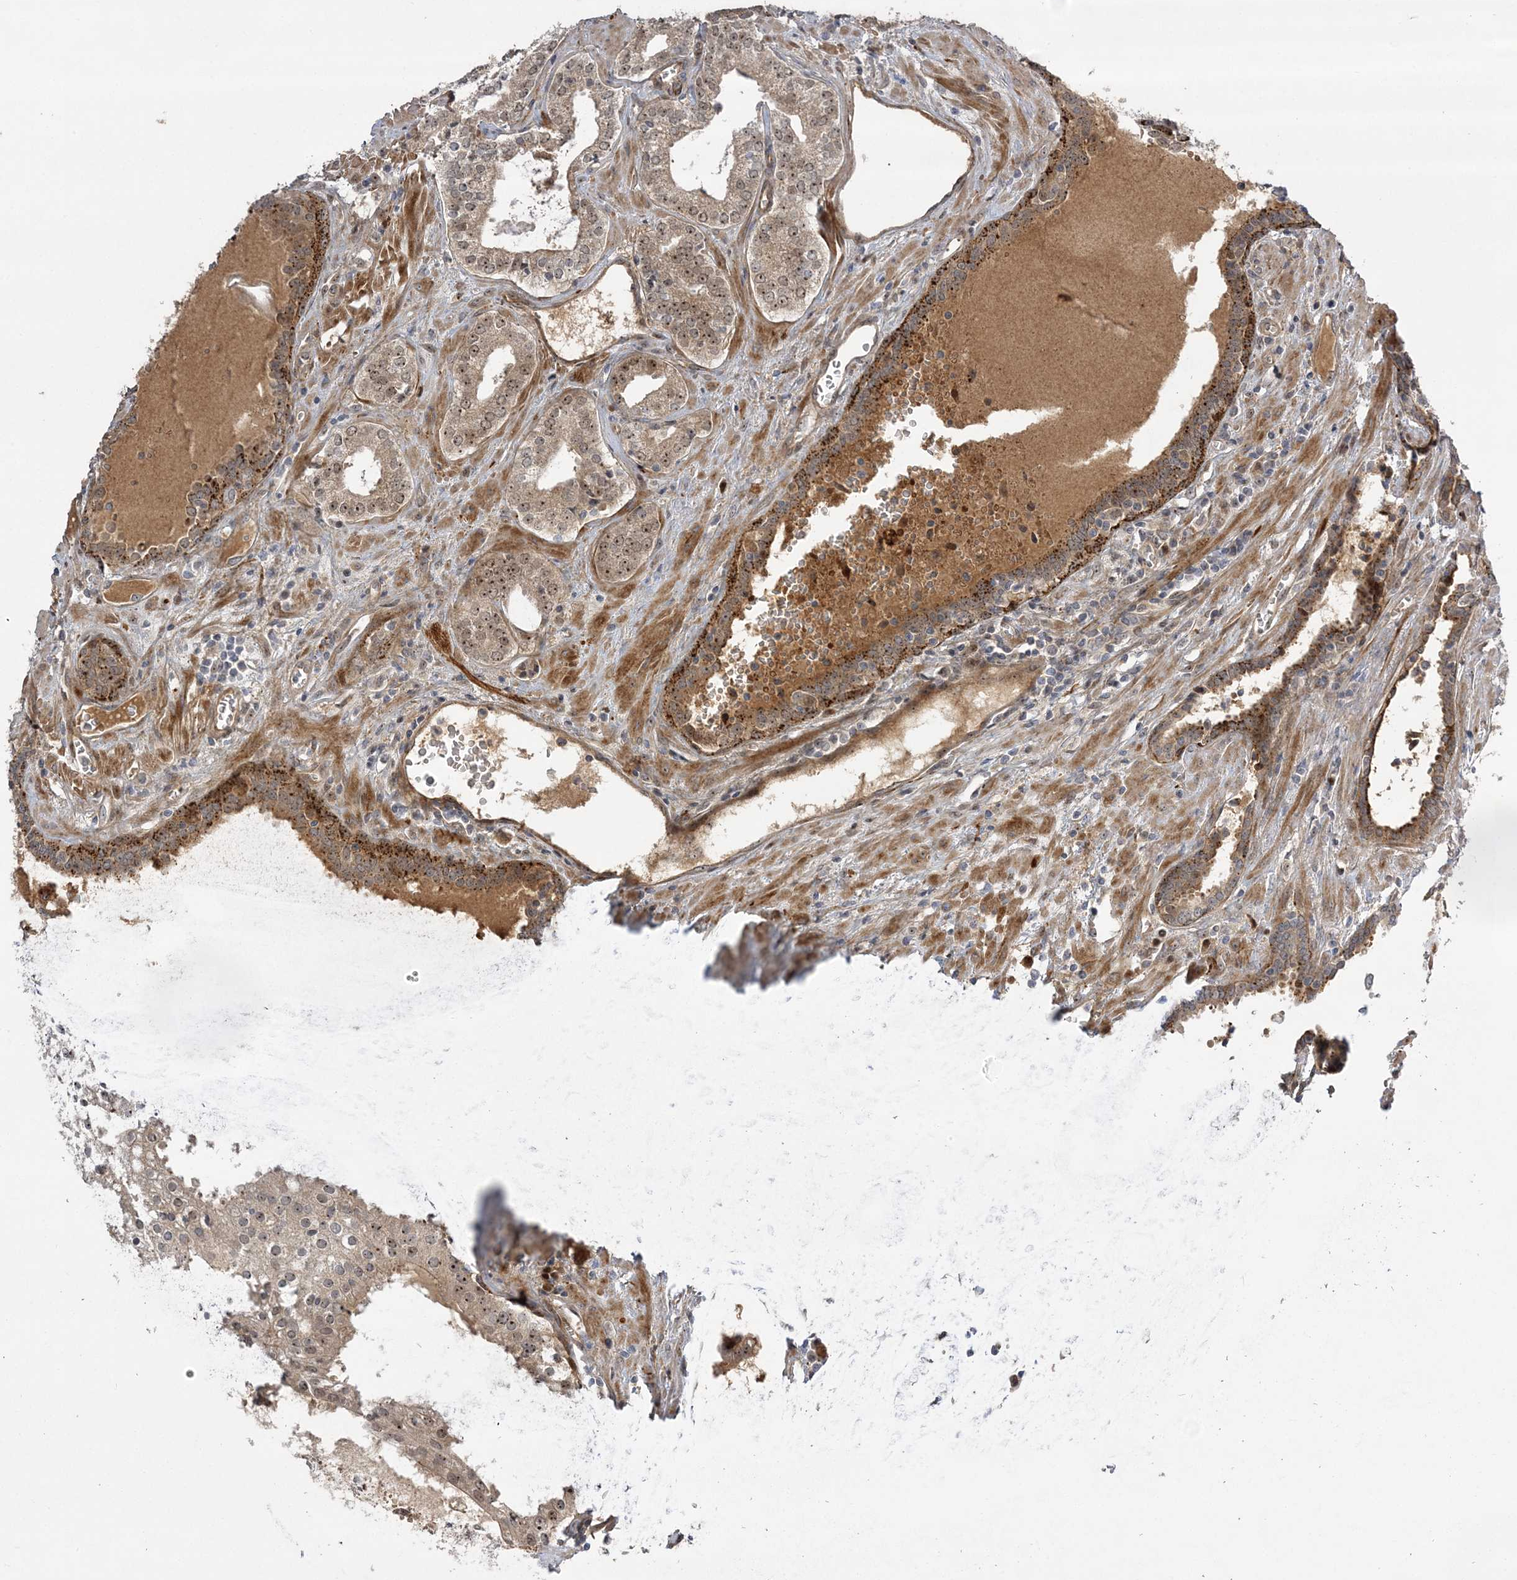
{"staining": {"intensity": "moderate", "quantity": ">75%", "location": "nuclear"}, "tissue": "prostate cancer", "cell_type": "Tumor cells", "image_type": "cancer", "snomed": [{"axis": "morphology", "description": "Adenocarcinoma, High grade"}, {"axis": "topography", "description": "Prostate"}], "caption": "A medium amount of moderate nuclear expression is appreciated in approximately >75% of tumor cells in prostate adenocarcinoma (high-grade) tissue. Immunohistochemistry stains the protein in brown and the nuclei are stained blue.", "gene": "NPM3", "patient": {"sex": "male", "age": 68}}